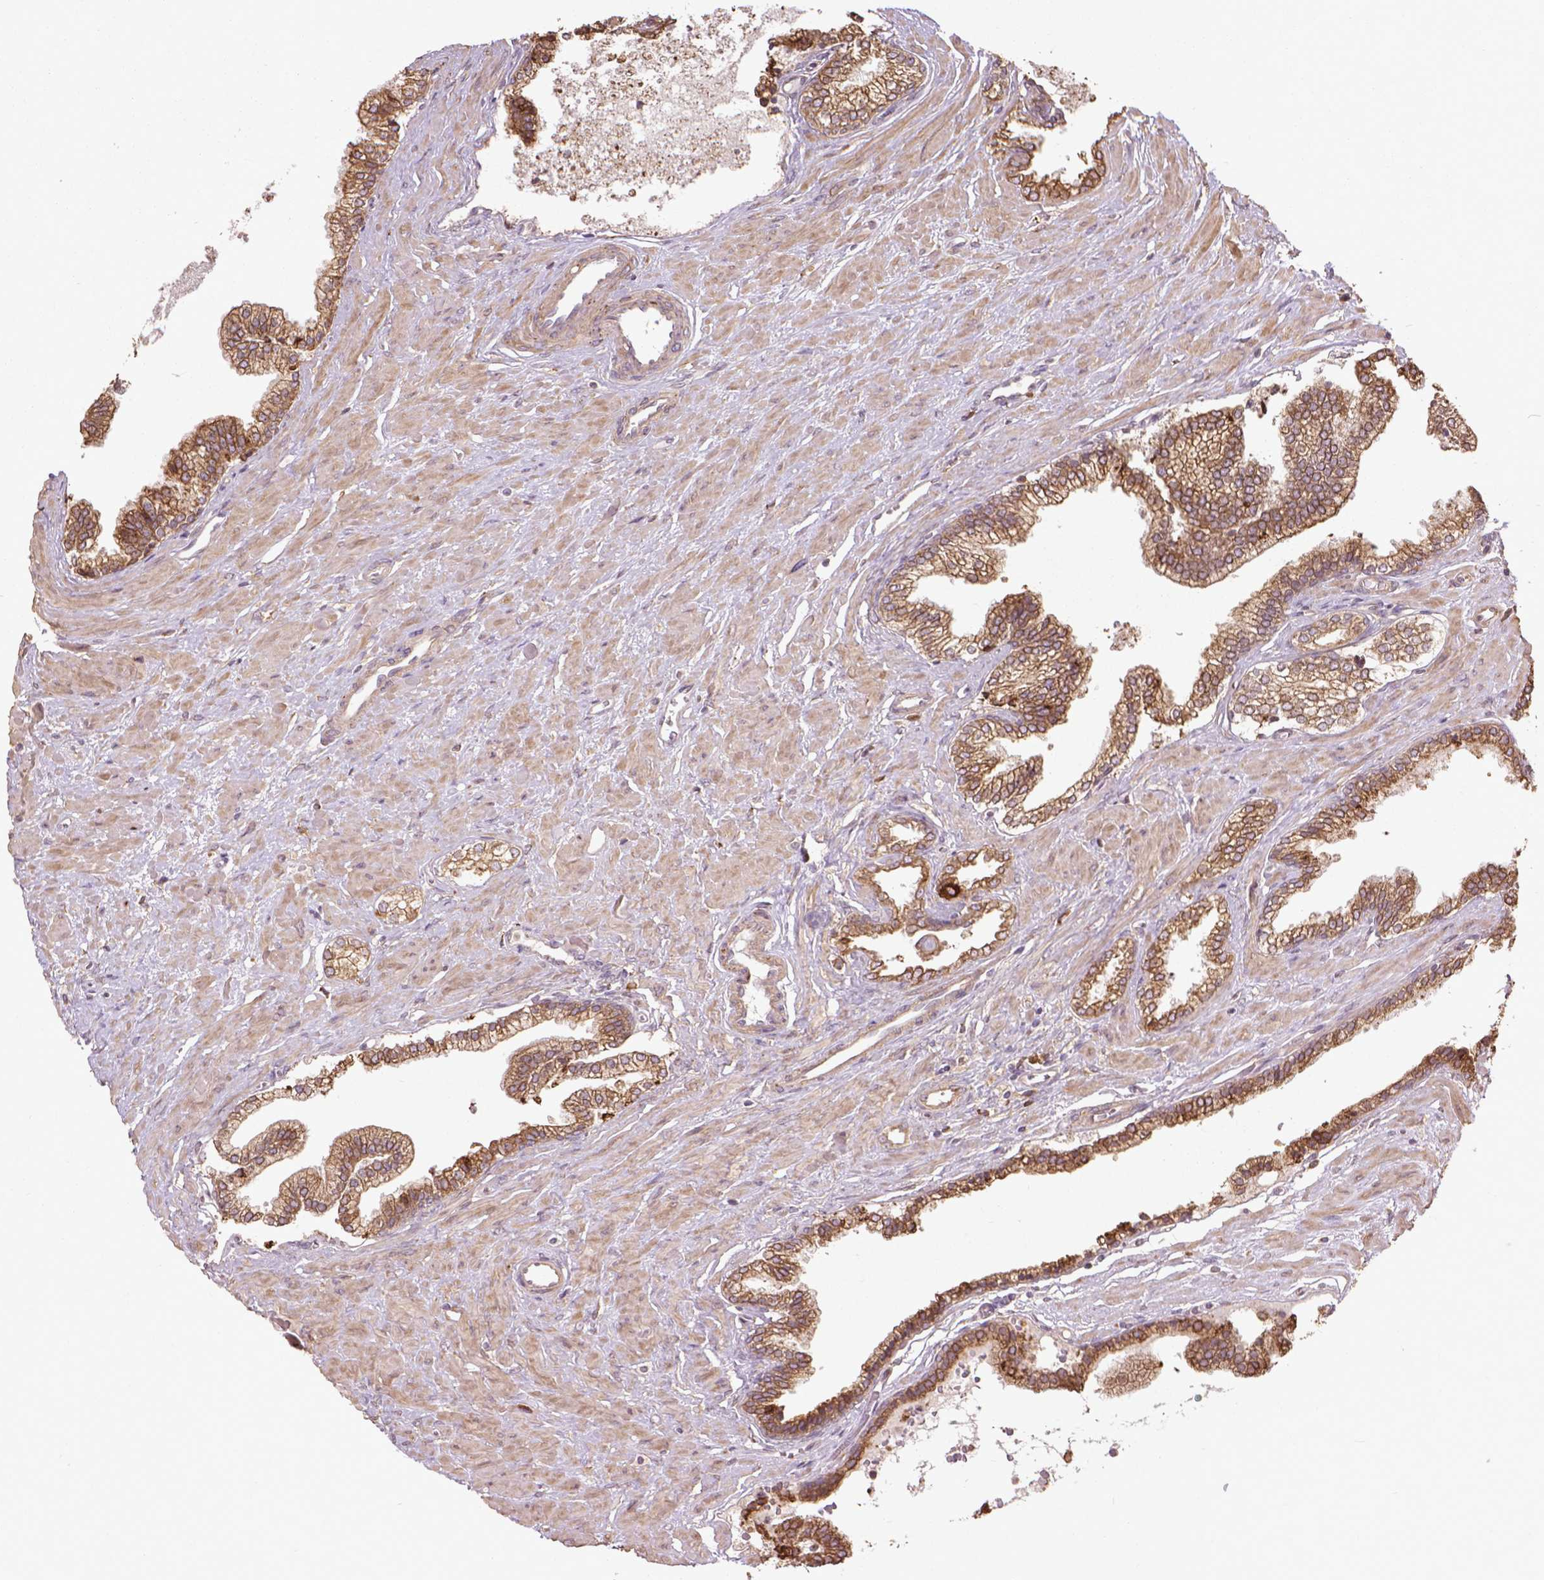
{"staining": {"intensity": "moderate", "quantity": ">75%", "location": "cytoplasmic/membranous"}, "tissue": "prostate cancer", "cell_type": "Tumor cells", "image_type": "cancer", "snomed": [{"axis": "morphology", "description": "Adenocarcinoma, Low grade"}, {"axis": "topography", "description": "Prostate"}], "caption": "Protein expression analysis of low-grade adenocarcinoma (prostate) exhibits moderate cytoplasmic/membranous staining in approximately >75% of tumor cells.", "gene": "GAS1", "patient": {"sex": "male", "age": 60}}